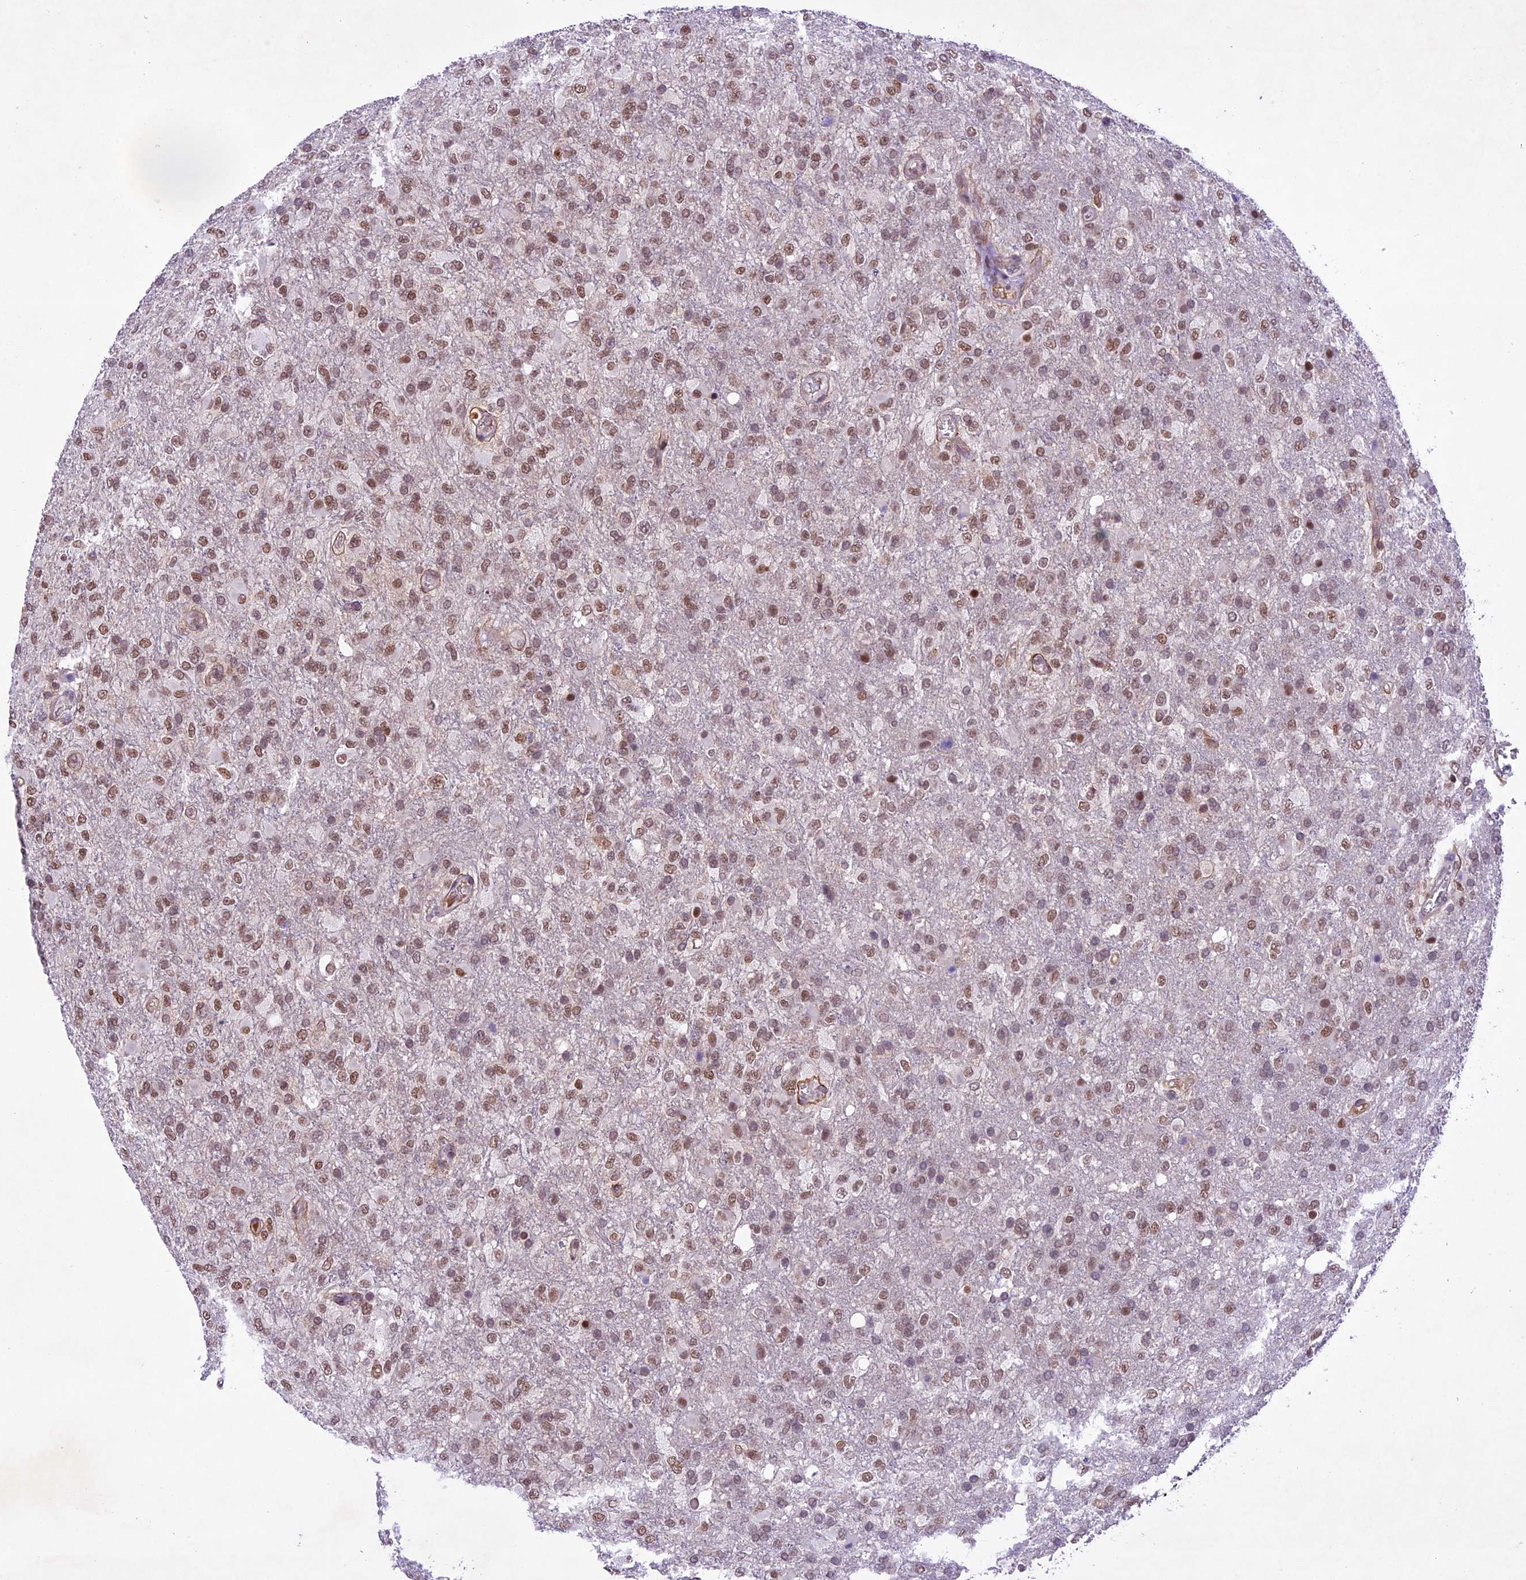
{"staining": {"intensity": "moderate", "quantity": ">75%", "location": "nuclear"}, "tissue": "glioma", "cell_type": "Tumor cells", "image_type": "cancer", "snomed": [{"axis": "morphology", "description": "Glioma, malignant, High grade"}, {"axis": "topography", "description": "Brain"}], "caption": "This is a histology image of IHC staining of glioma, which shows moderate staining in the nuclear of tumor cells.", "gene": "SHKBP1", "patient": {"sex": "female", "age": 74}}